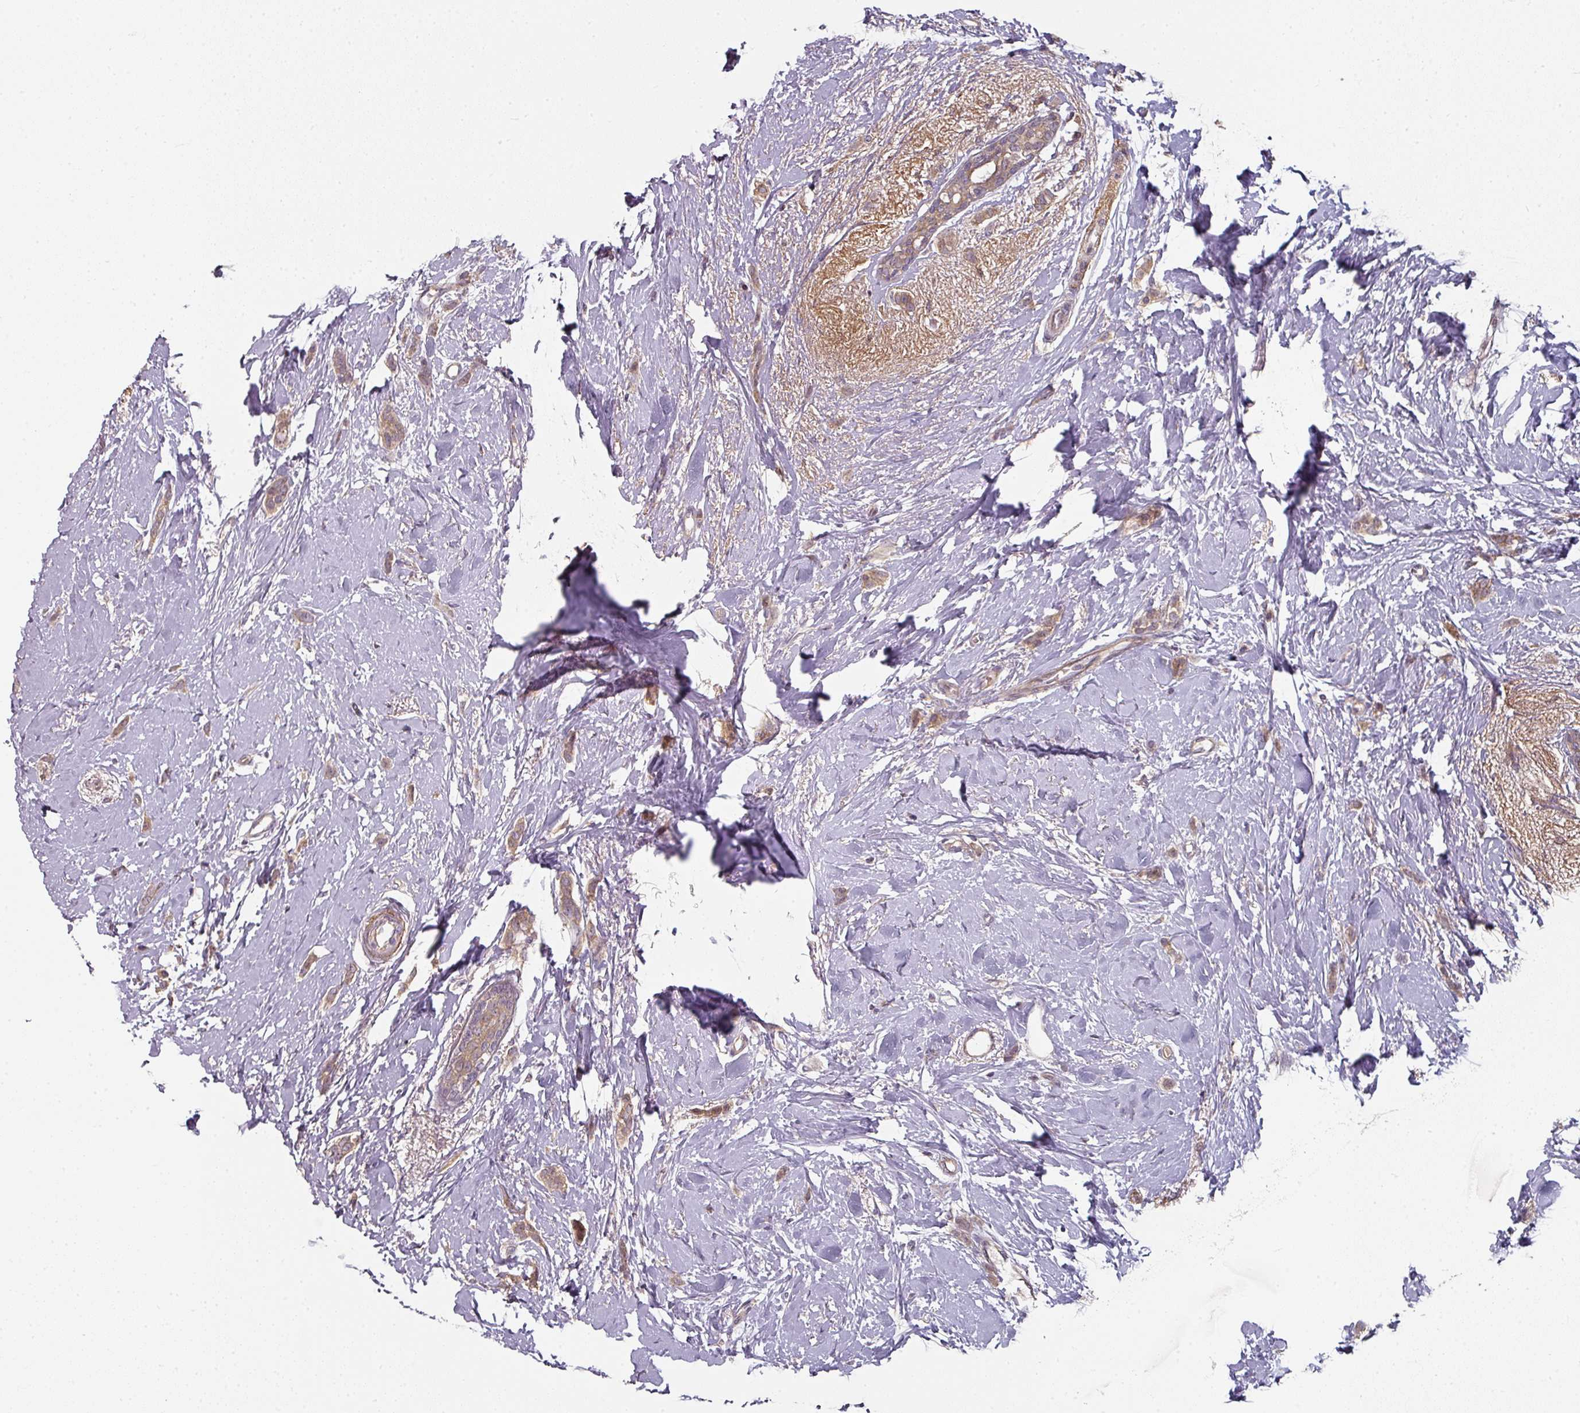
{"staining": {"intensity": "weak", "quantity": ">75%", "location": "cytoplasmic/membranous"}, "tissue": "breast cancer", "cell_type": "Tumor cells", "image_type": "cancer", "snomed": [{"axis": "morphology", "description": "Duct carcinoma"}, {"axis": "topography", "description": "Breast"}], "caption": "Weak cytoplasmic/membranous staining for a protein is present in about >75% of tumor cells of breast cancer (infiltrating ductal carcinoma) using immunohistochemistry.", "gene": "MAP2K2", "patient": {"sex": "female", "age": 72}}